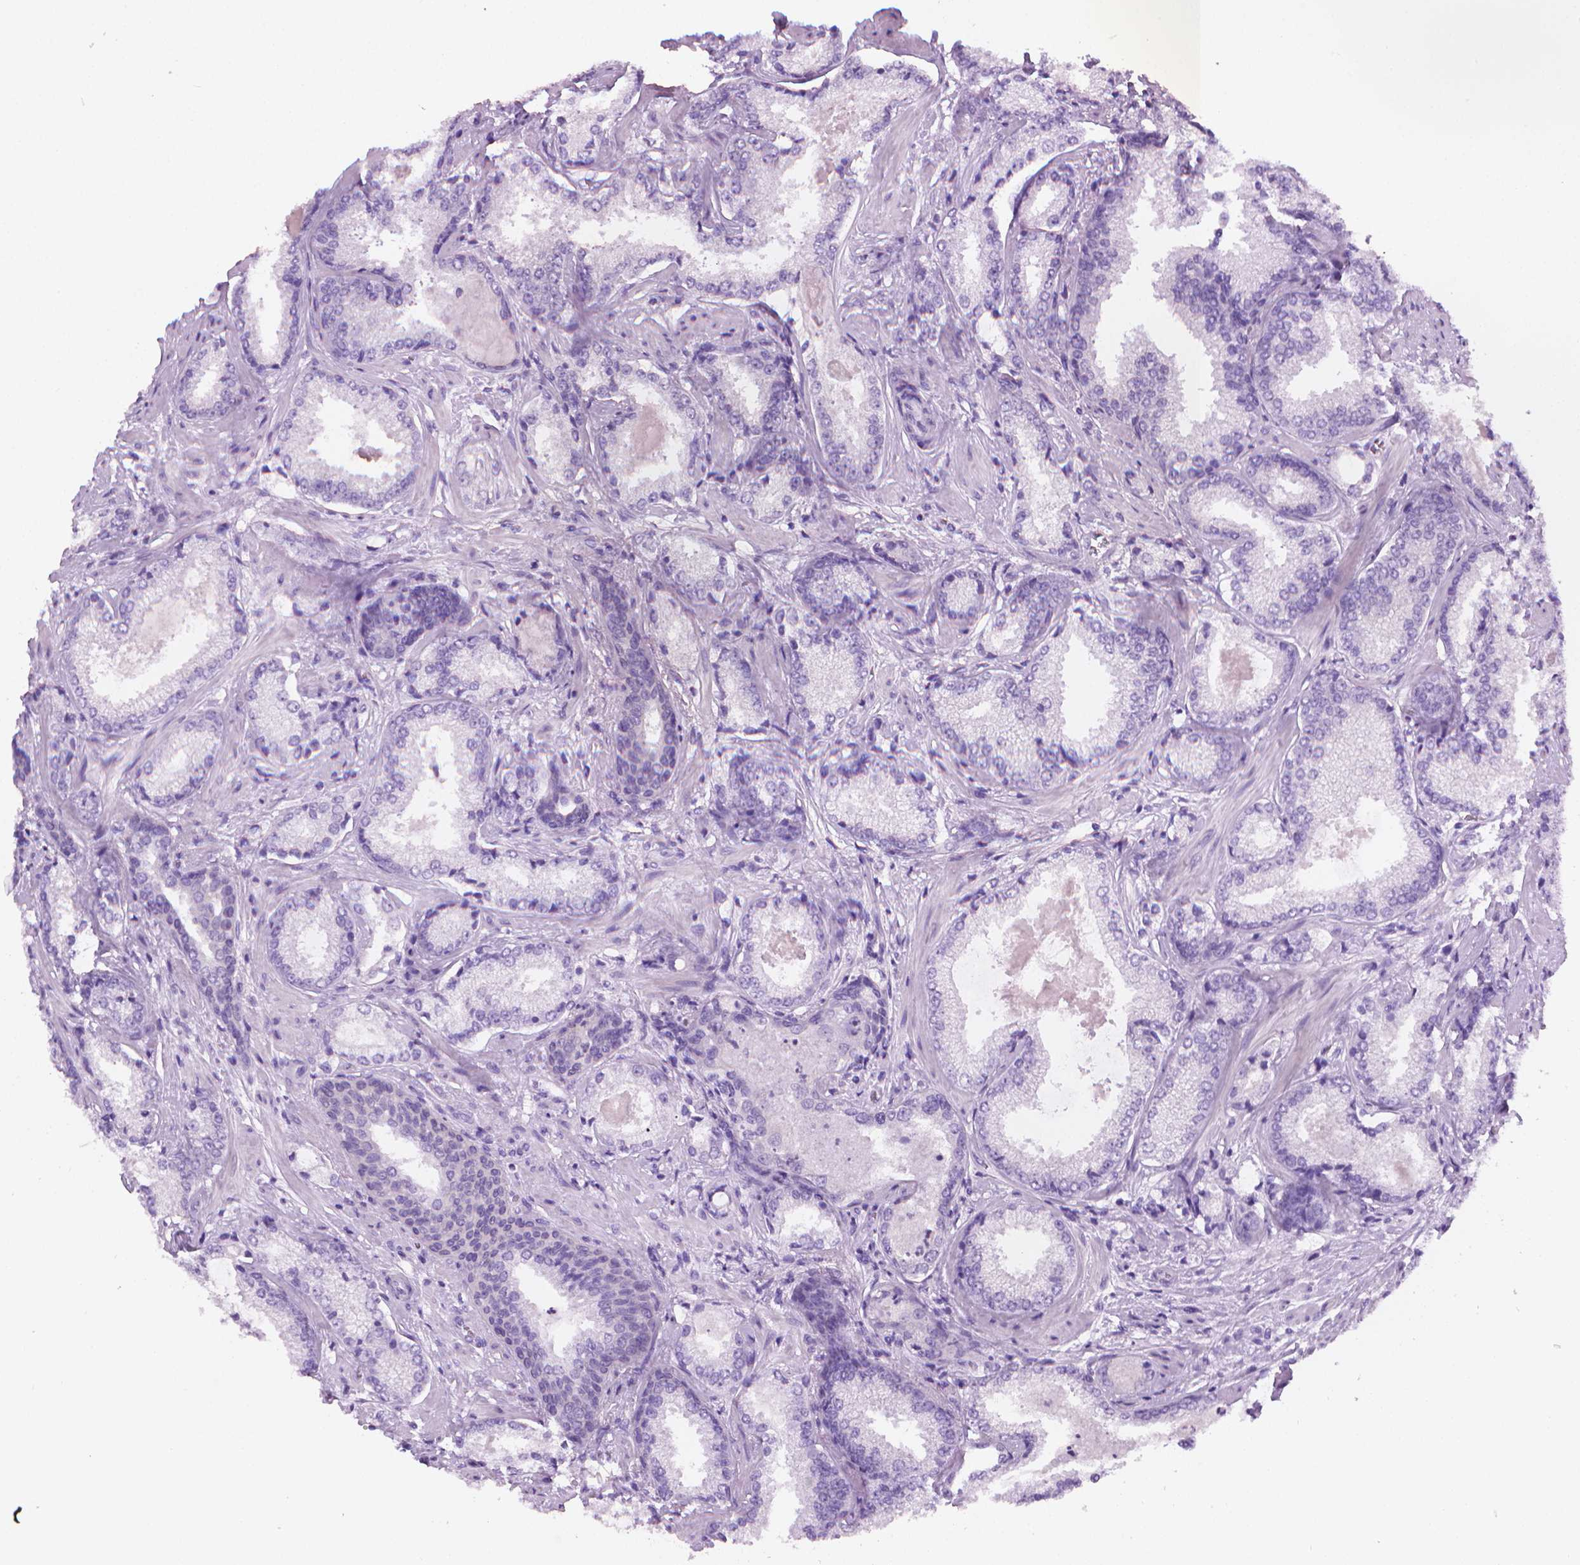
{"staining": {"intensity": "negative", "quantity": "none", "location": "none"}, "tissue": "prostate cancer", "cell_type": "Tumor cells", "image_type": "cancer", "snomed": [{"axis": "morphology", "description": "Adenocarcinoma, Low grade"}, {"axis": "topography", "description": "Prostate"}], "caption": "Photomicrograph shows no protein expression in tumor cells of adenocarcinoma (low-grade) (prostate) tissue.", "gene": "TTC29", "patient": {"sex": "male", "age": 56}}